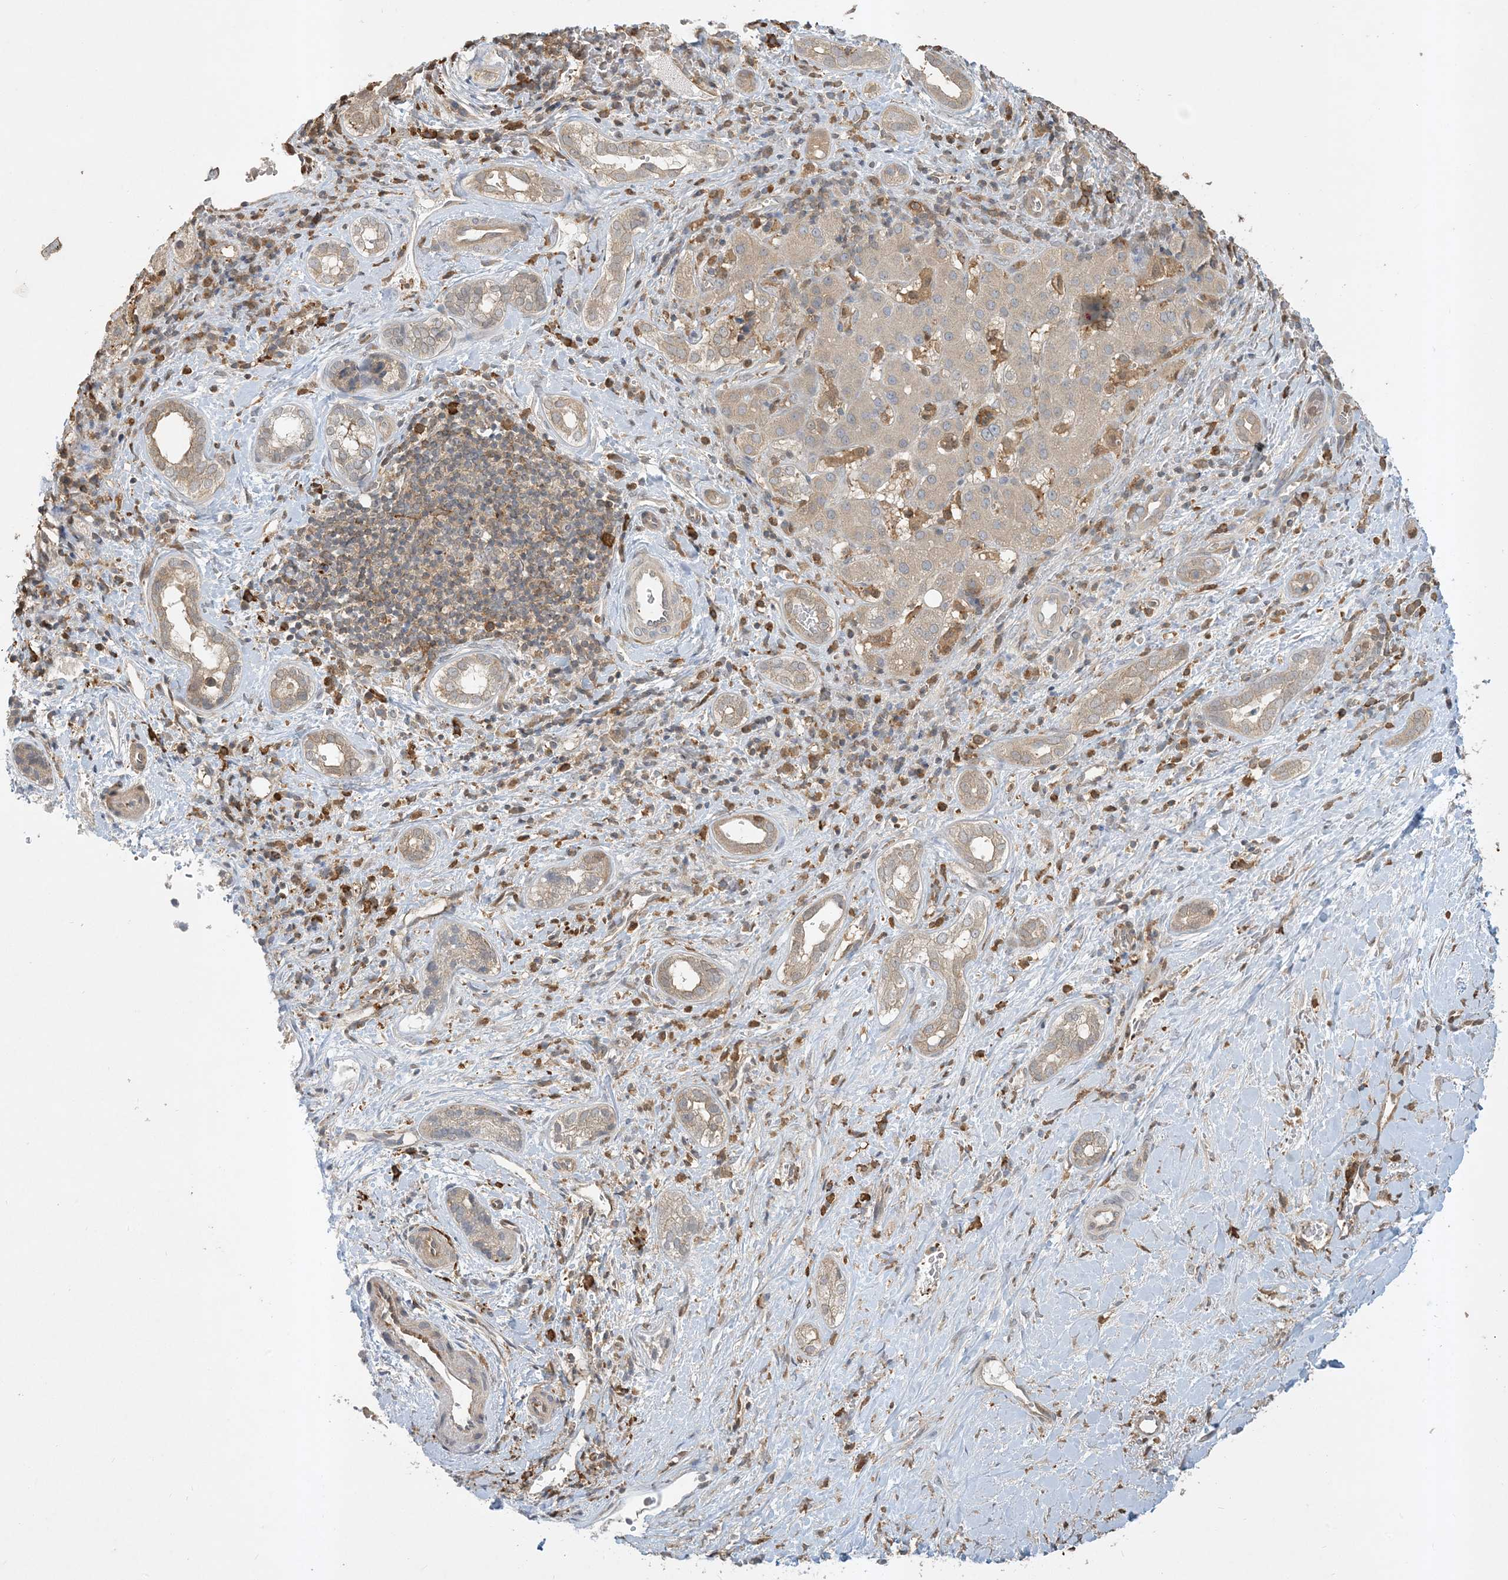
{"staining": {"intensity": "moderate", "quantity": ">75%", "location": "cytoplasmic/membranous"}, "tissue": "liver cancer", "cell_type": "Tumor cells", "image_type": "cancer", "snomed": [{"axis": "morphology", "description": "Cholangiocarcinoma"}, {"axis": "topography", "description": "Liver"}], "caption": "The histopathology image shows a brown stain indicating the presence of a protein in the cytoplasmic/membranous of tumor cells in liver cancer. The protein of interest is shown in brown color, while the nuclei are stained blue.", "gene": "TMSB4X", "patient": {"sex": "female", "age": 75}}